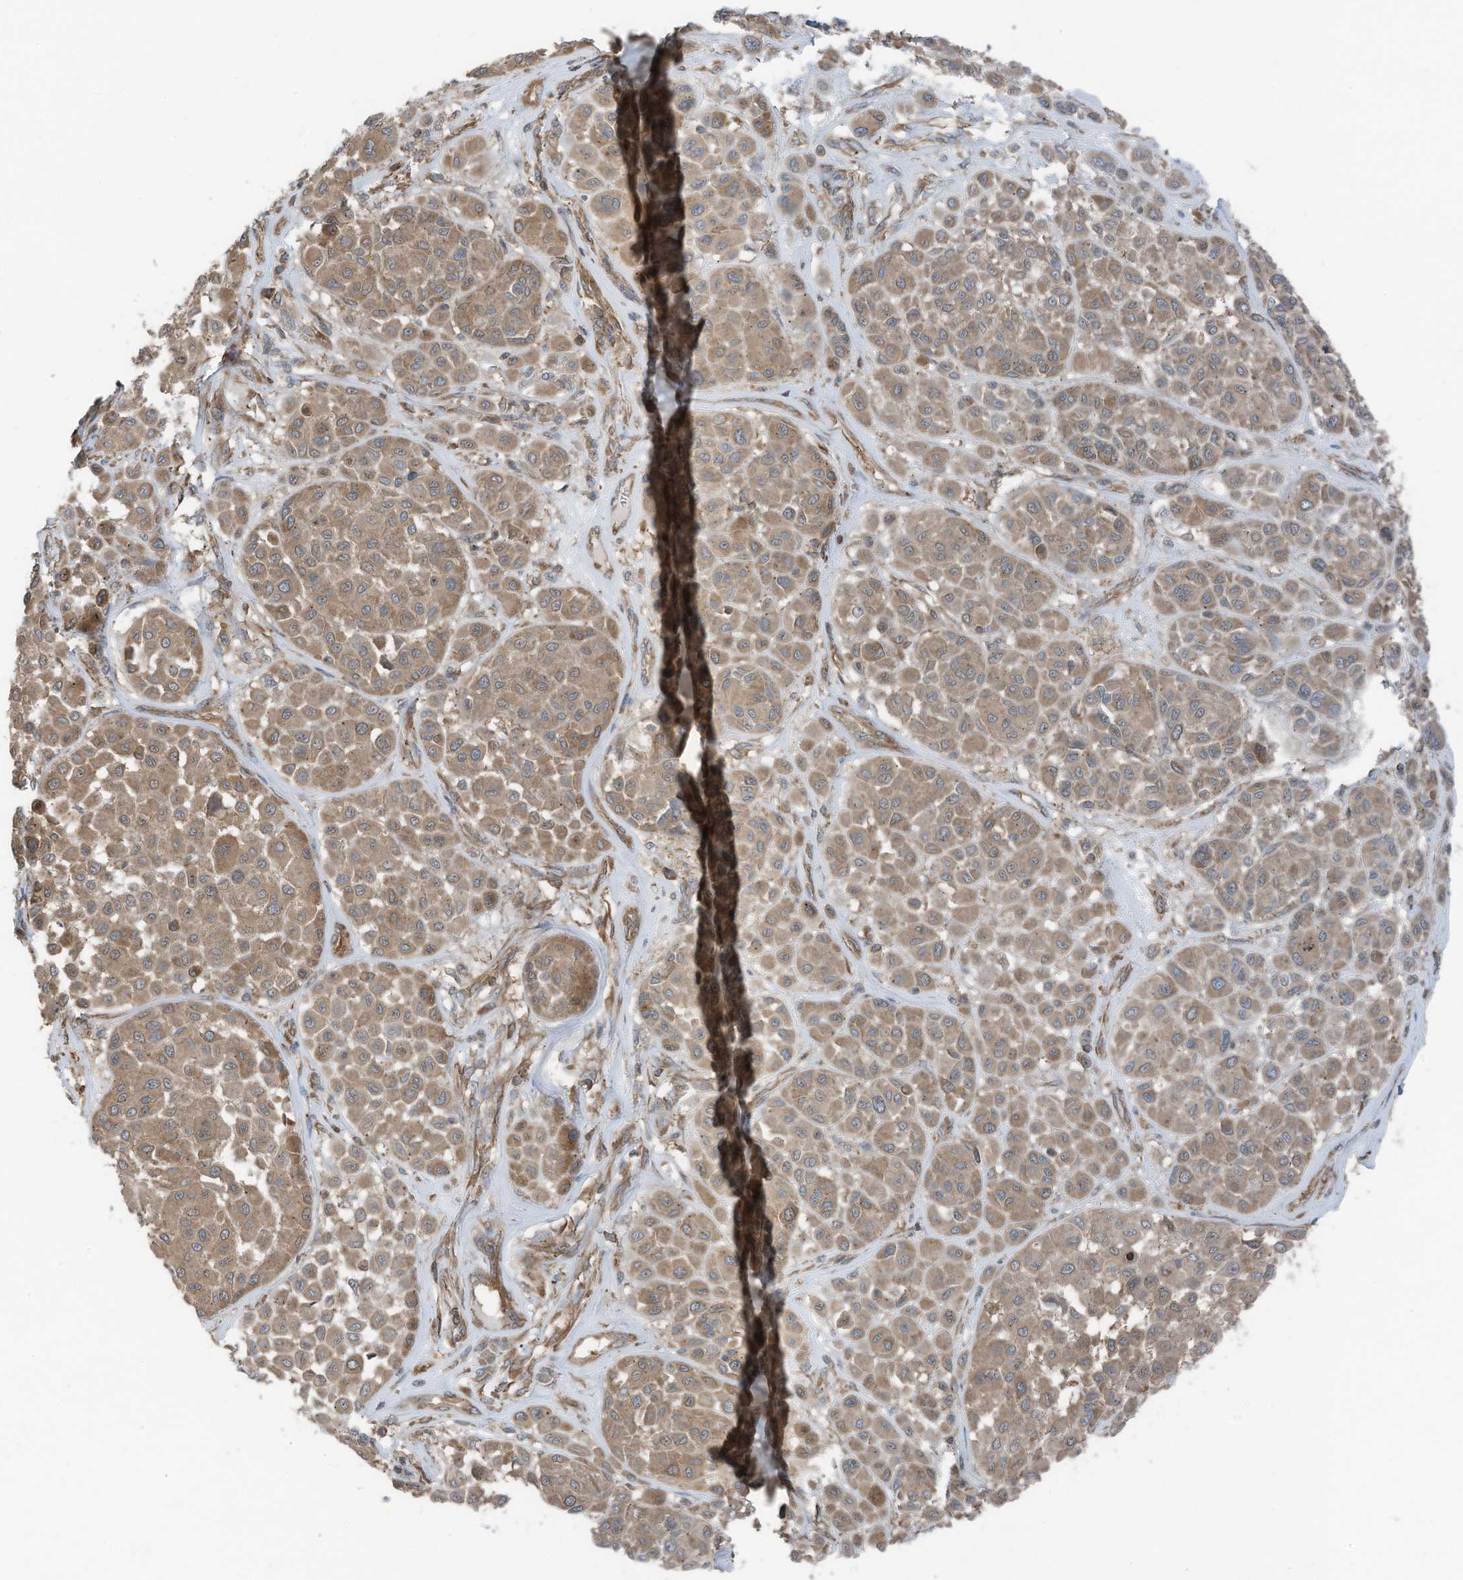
{"staining": {"intensity": "moderate", "quantity": ">75%", "location": "cytoplasmic/membranous"}, "tissue": "melanoma", "cell_type": "Tumor cells", "image_type": "cancer", "snomed": [{"axis": "morphology", "description": "Malignant melanoma, Metastatic site"}, {"axis": "topography", "description": "Soft tissue"}], "caption": "Immunohistochemical staining of malignant melanoma (metastatic site) reveals medium levels of moderate cytoplasmic/membranous protein positivity in about >75% of tumor cells. The protein of interest is shown in brown color, while the nuclei are stained blue.", "gene": "TXNDC9", "patient": {"sex": "male", "age": 41}}